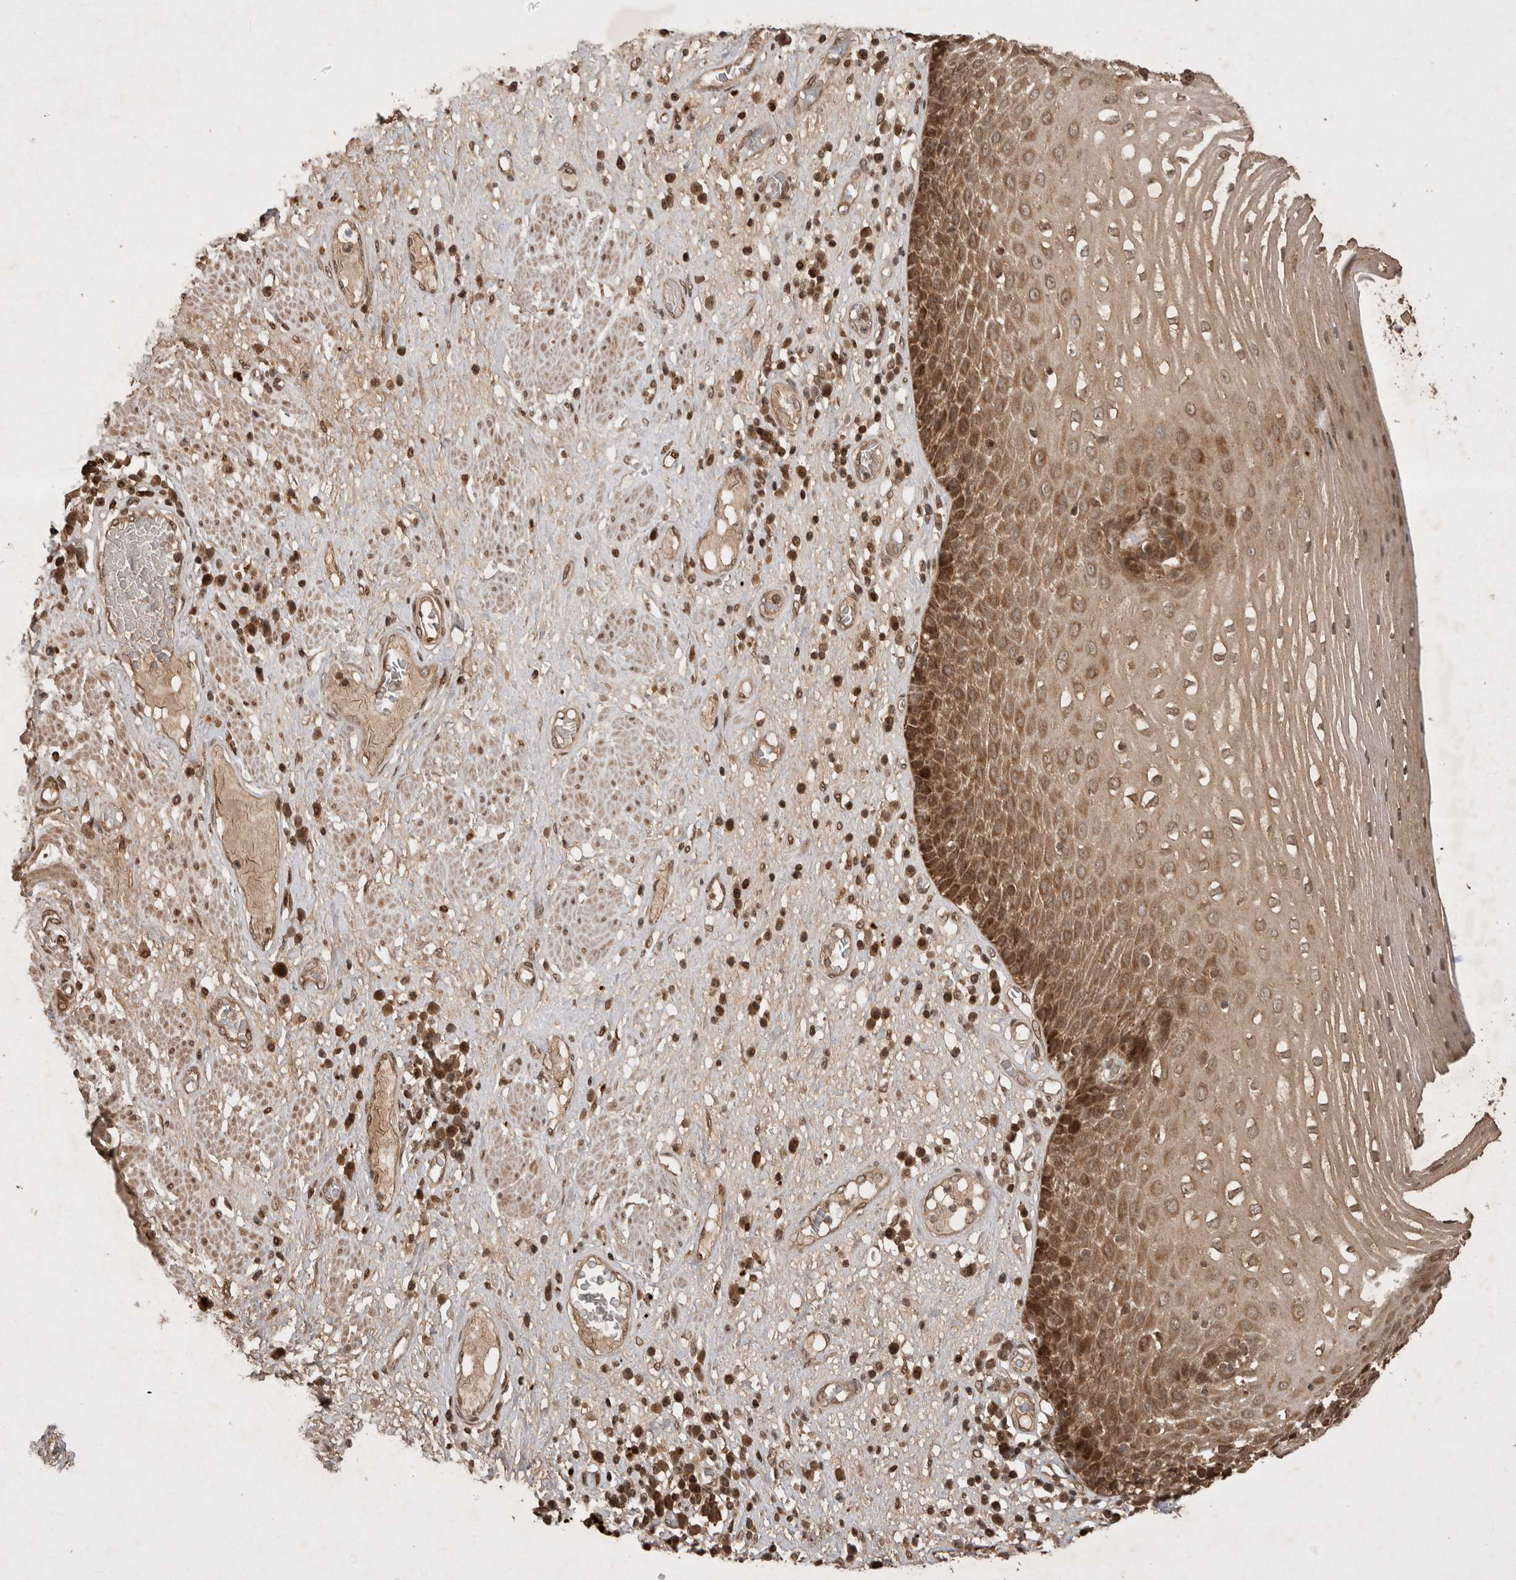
{"staining": {"intensity": "moderate", "quantity": "25%-75%", "location": "cytoplasmic/membranous"}, "tissue": "esophagus", "cell_type": "Squamous epithelial cells", "image_type": "normal", "snomed": [{"axis": "morphology", "description": "Normal tissue, NOS"}, {"axis": "morphology", "description": "Adenocarcinoma, NOS"}, {"axis": "topography", "description": "Esophagus"}], "caption": "Protein analysis of normal esophagus displays moderate cytoplasmic/membranous positivity in approximately 25%-75% of squamous epithelial cells.", "gene": "FAM221A", "patient": {"sex": "male", "age": 62}}